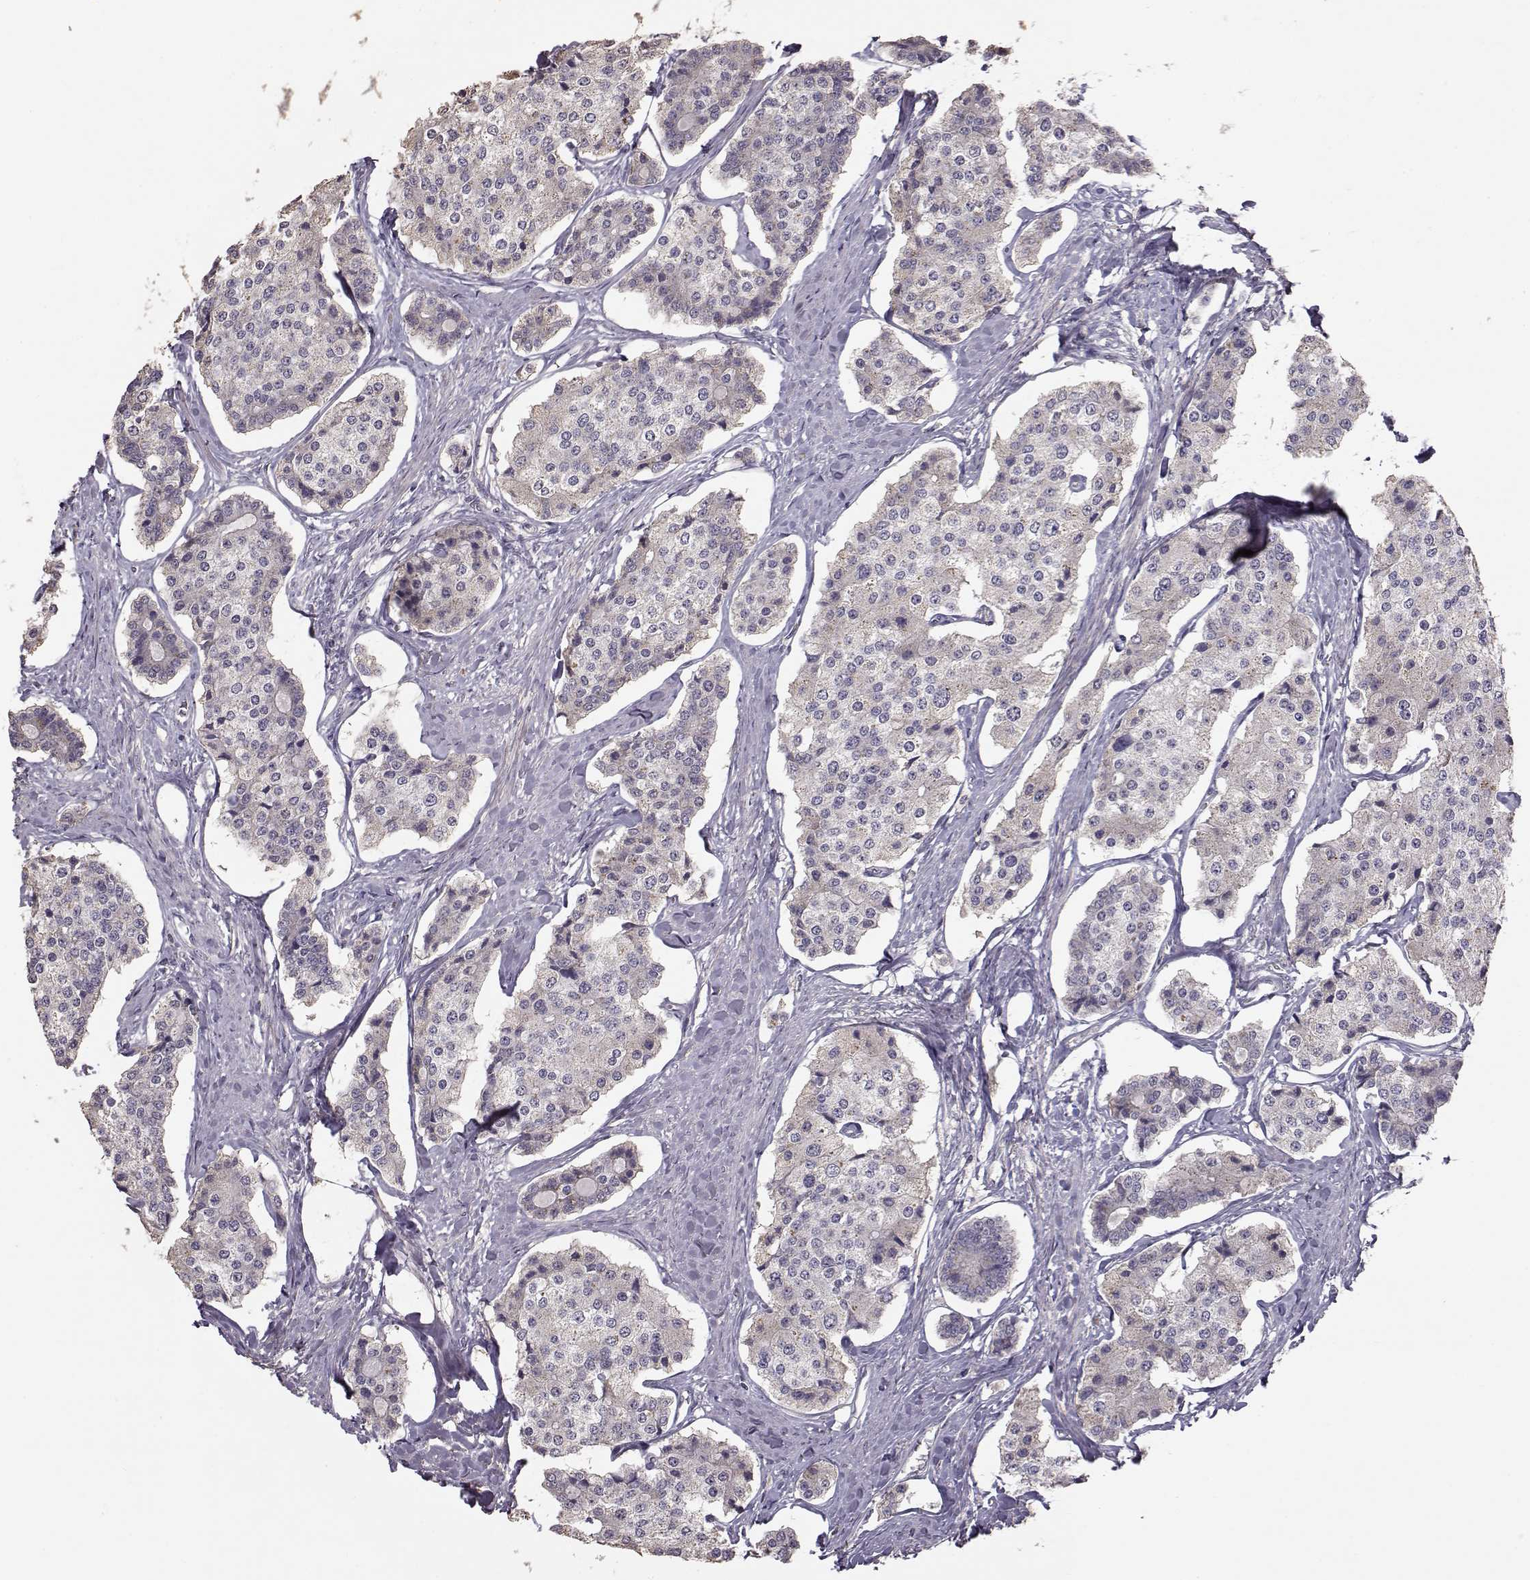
{"staining": {"intensity": "negative", "quantity": "none", "location": "none"}, "tissue": "carcinoid", "cell_type": "Tumor cells", "image_type": "cancer", "snomed": [{"axis": "morphology", "description": "Carcinoid, malignant, NOS"}, {"axis": "topography", "description": "Small intestine"}], "caption": "IHC histopathology image of neoplastic tissue: carcinoid stained with DAB demonstrates no significant protein staining in tumor cells.", "gene": "PMCH", "patient": {"sex": "female", "age": 65}}